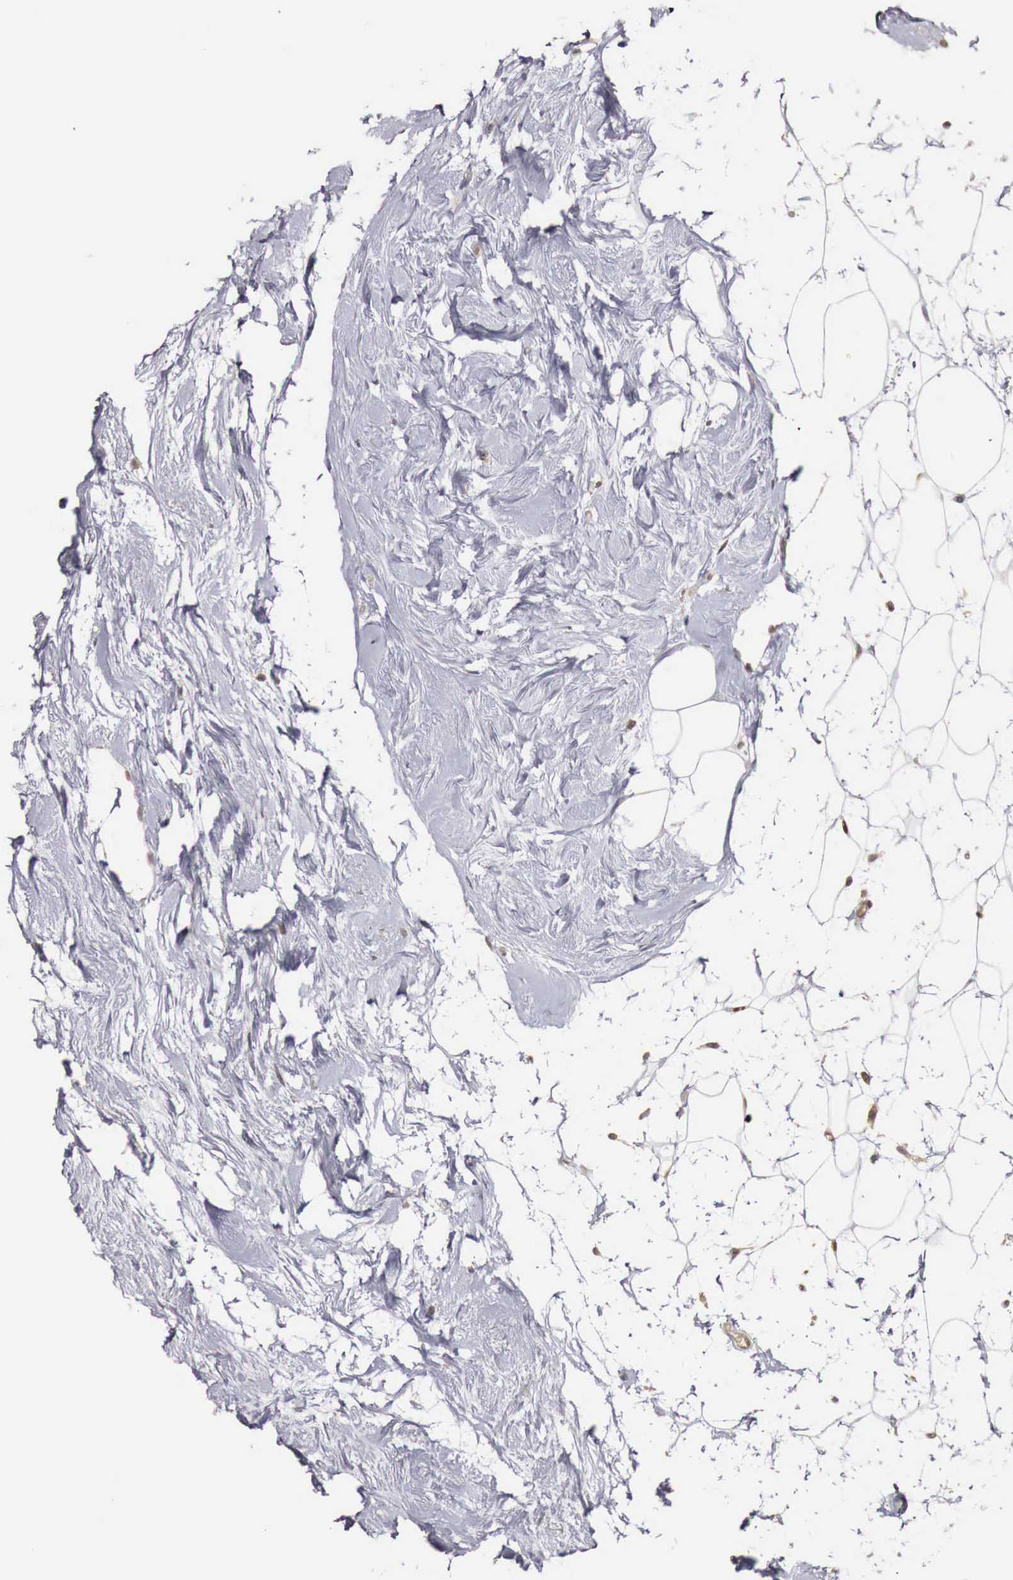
{"staining": {"intensity": "weak", "quantity": "25%-75%", "location": "cytoplasmic/membranous"}, "tissue": "breast cancer", "cell_type": "Tumor cells", "image_type": "cancer", "snomed": [{"axis": "morphology", "description": "Duct carcinoma"}, {"axis": "topography", "description": "Breast"}], "caption": "DAB (3,3'-diaminobenzidine) immunohistochemical staining of human breast cancer displays weak cytoplasmic/membranous protein positivity in approximately 25%-75% of tumor cells. Immunohistochemistry stains the protein of interest in brown and the nuclei are stained blue.", "gene": "KHDRBS2", "patient": {"sex": "female", "age": 72}}